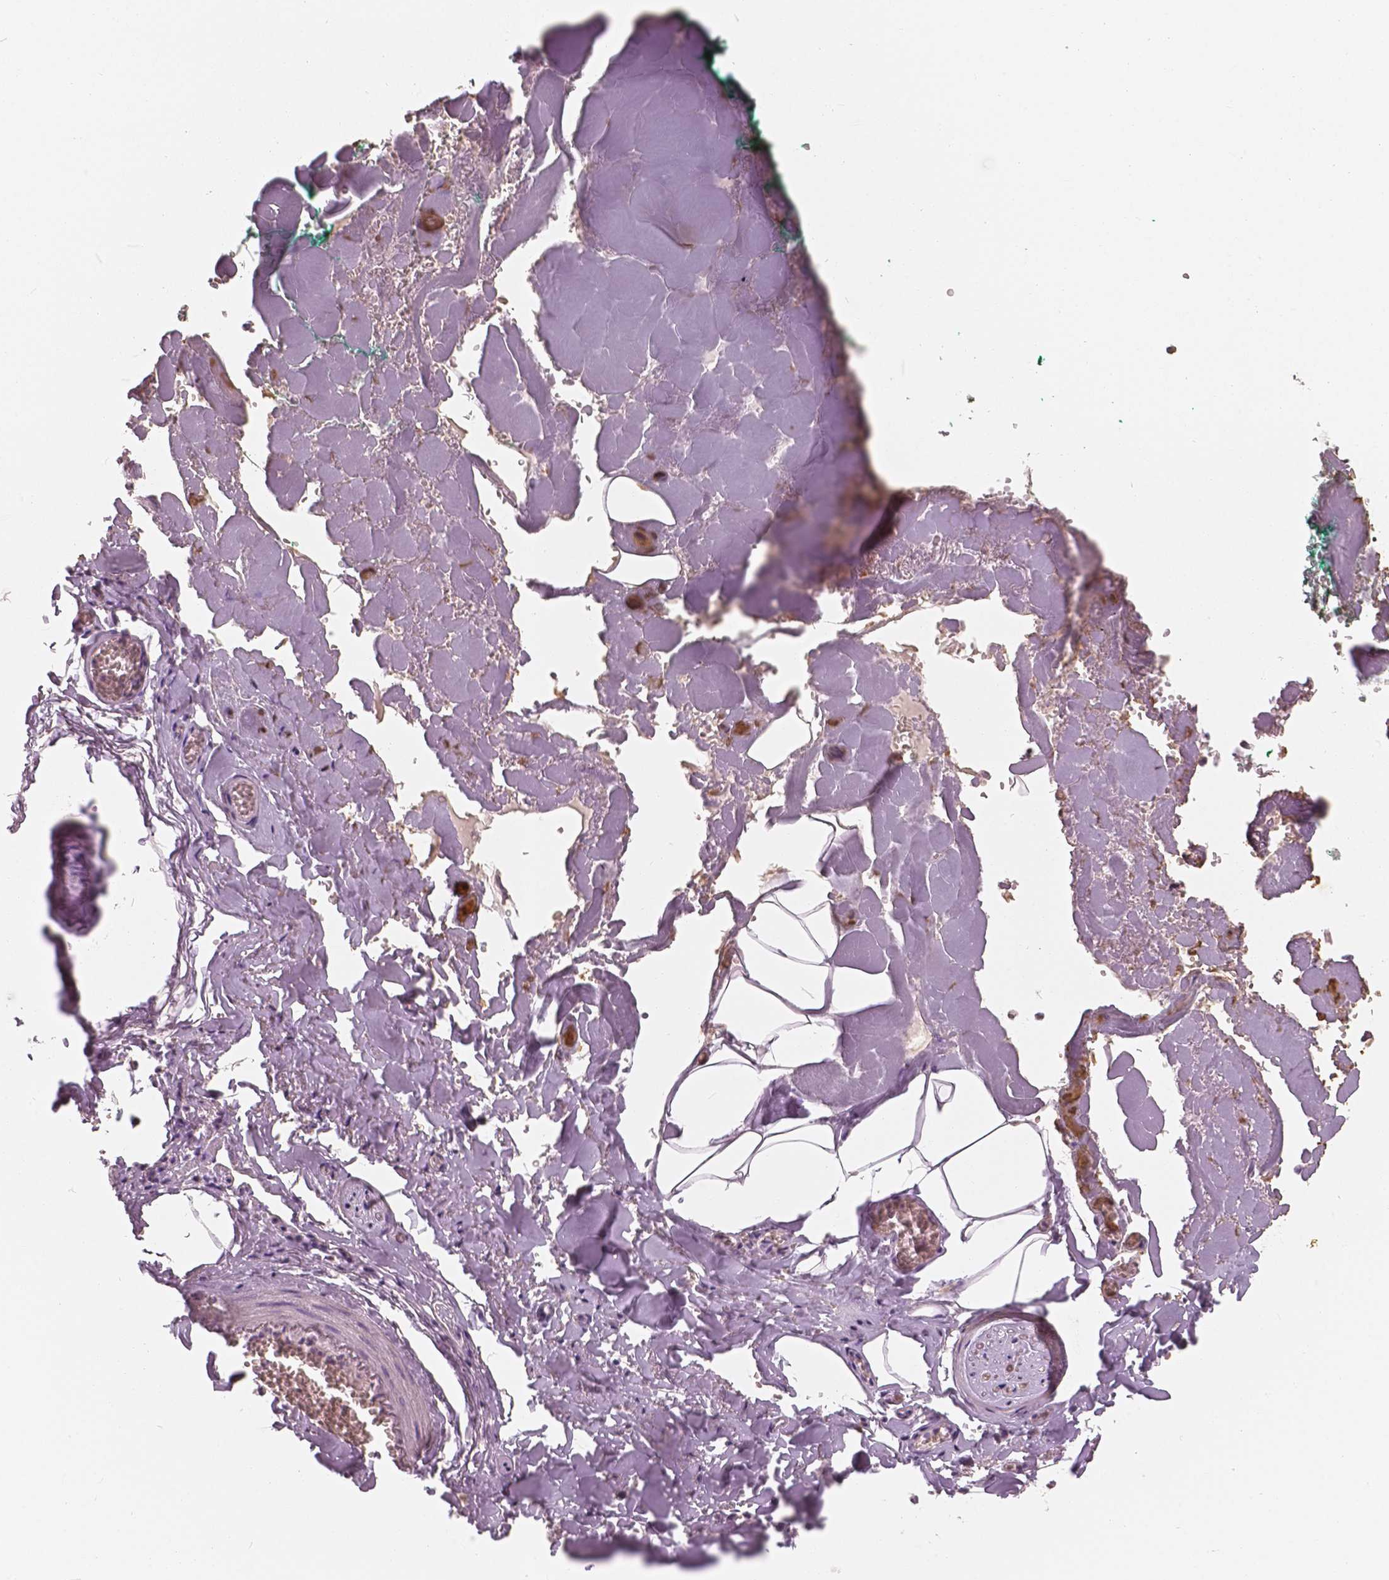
{"staining": {"intensity": "weak", "quantity": ">75%", "location": "cytoplasmic/membranous"}, "tissue": "adipose tissue", "cell_type": "Adipocytes", "image_type": "normal", "snomed": [{"axis": "morphology", "description": "Normal tissue, NOS"}, {"axis": "topography", "description": "Vulva"}, {"axis": "topography", "description": "Peripheral nerve tissue"}], "caption": "Adipocytes exhibit low levels of weak cytoplasmic/membranous positivity in about >75% of cells in unremarkable adipose tissue.", "gene": "SAT2", "patient": {"sex": "female", "age": 66}}